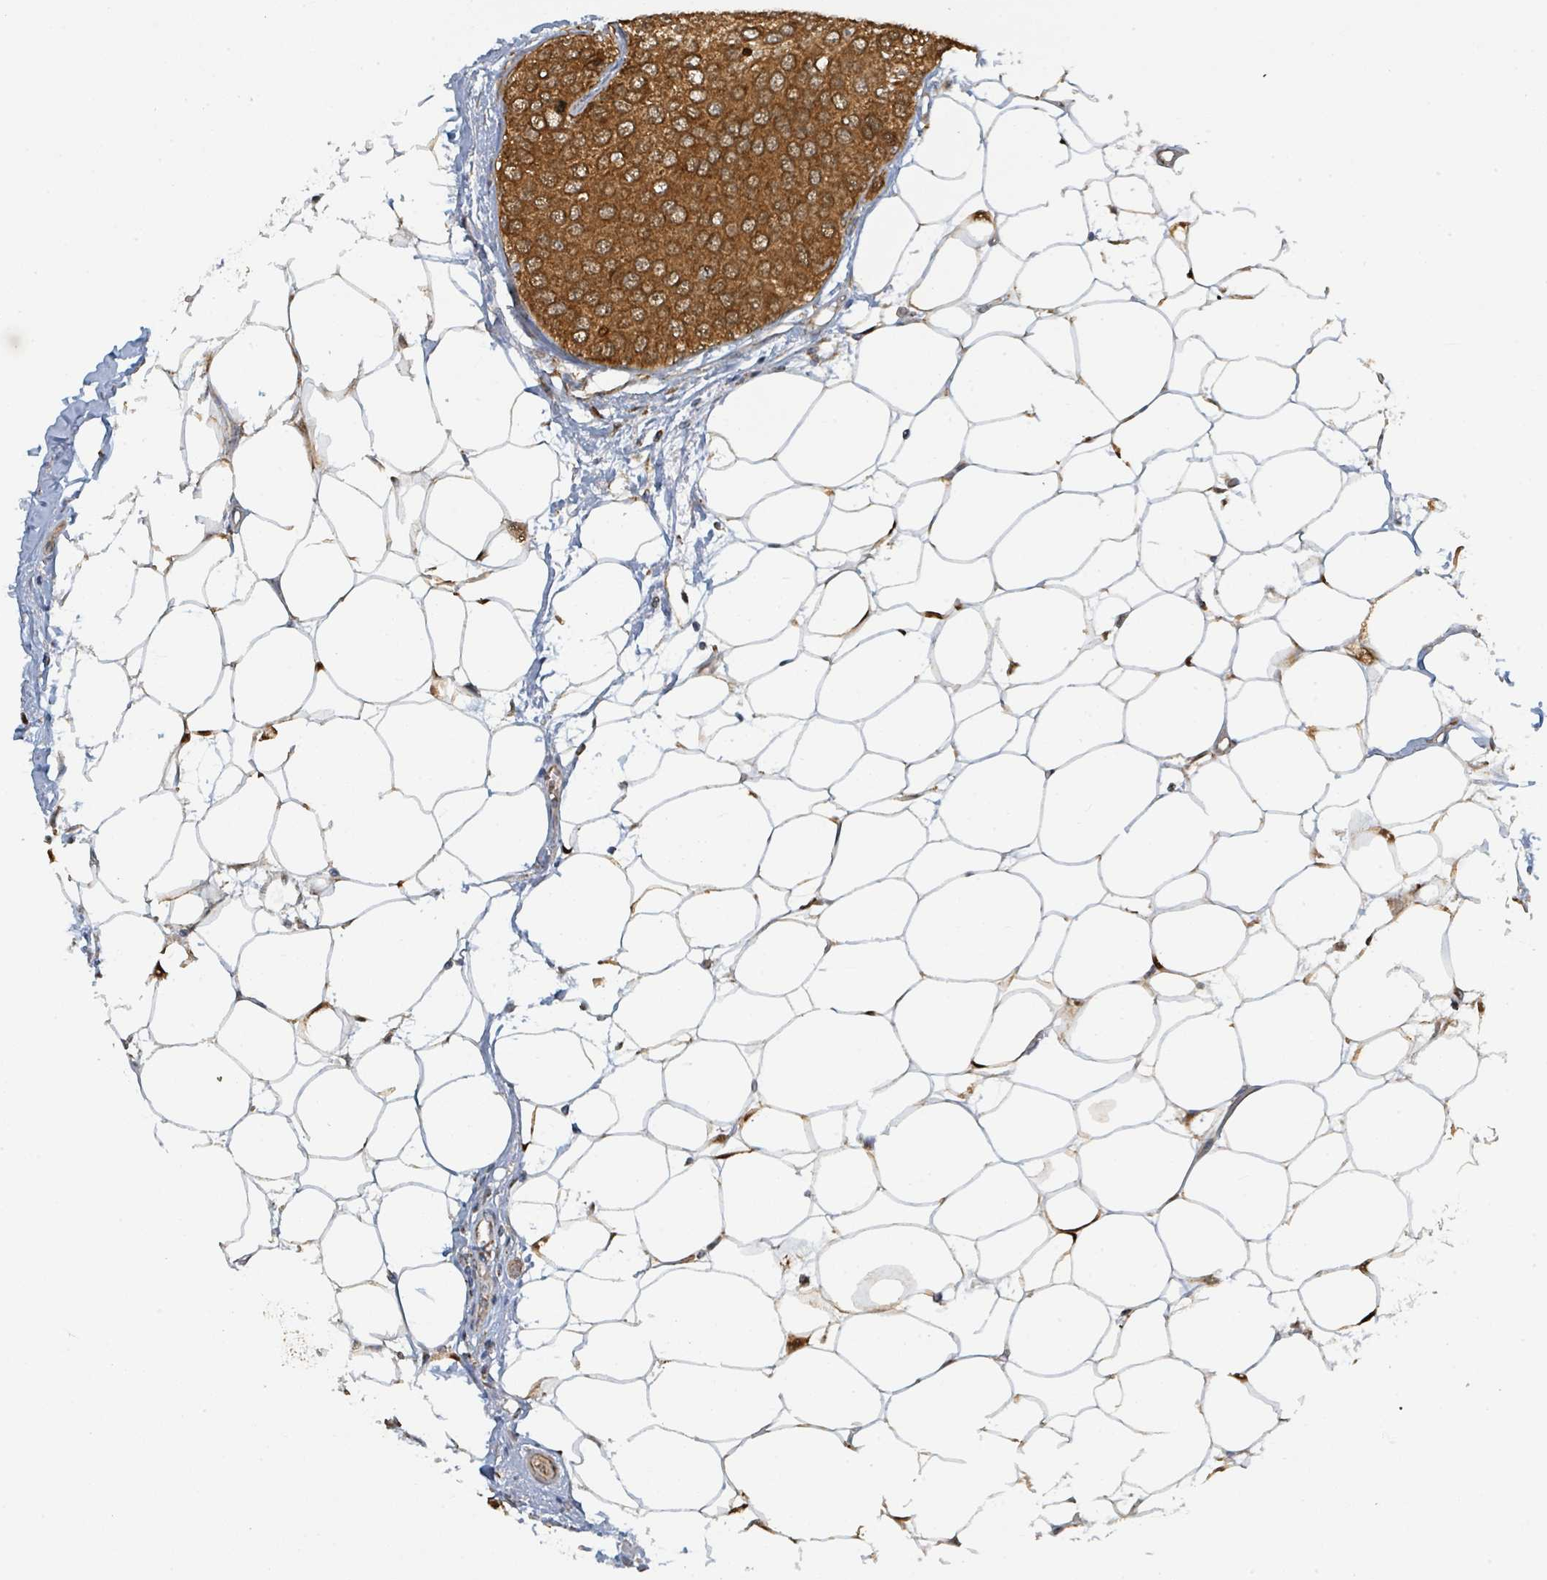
{"staining": {"intensity": "strong", "quantity": ">75%", "location": "cytoplasmic/membranous"}, "tissue": "breast cancer", "cell_type": "Tumor cells", "image_type": "cancer", "snomed": [{"axis": "morphology", "description": "Duct carcinoma"}, {"axis": "topography", "description": "Breast"}], "caption": "A high-resolution photomicrograph shows IHC staining of breast invasive ductal carcinoma, which exhibits strong cytoplasmic/membranous expression in approximately >75% of tumor cells.", "gene": "PSMB7", "patient": {"sex": "female", "age": 72}}